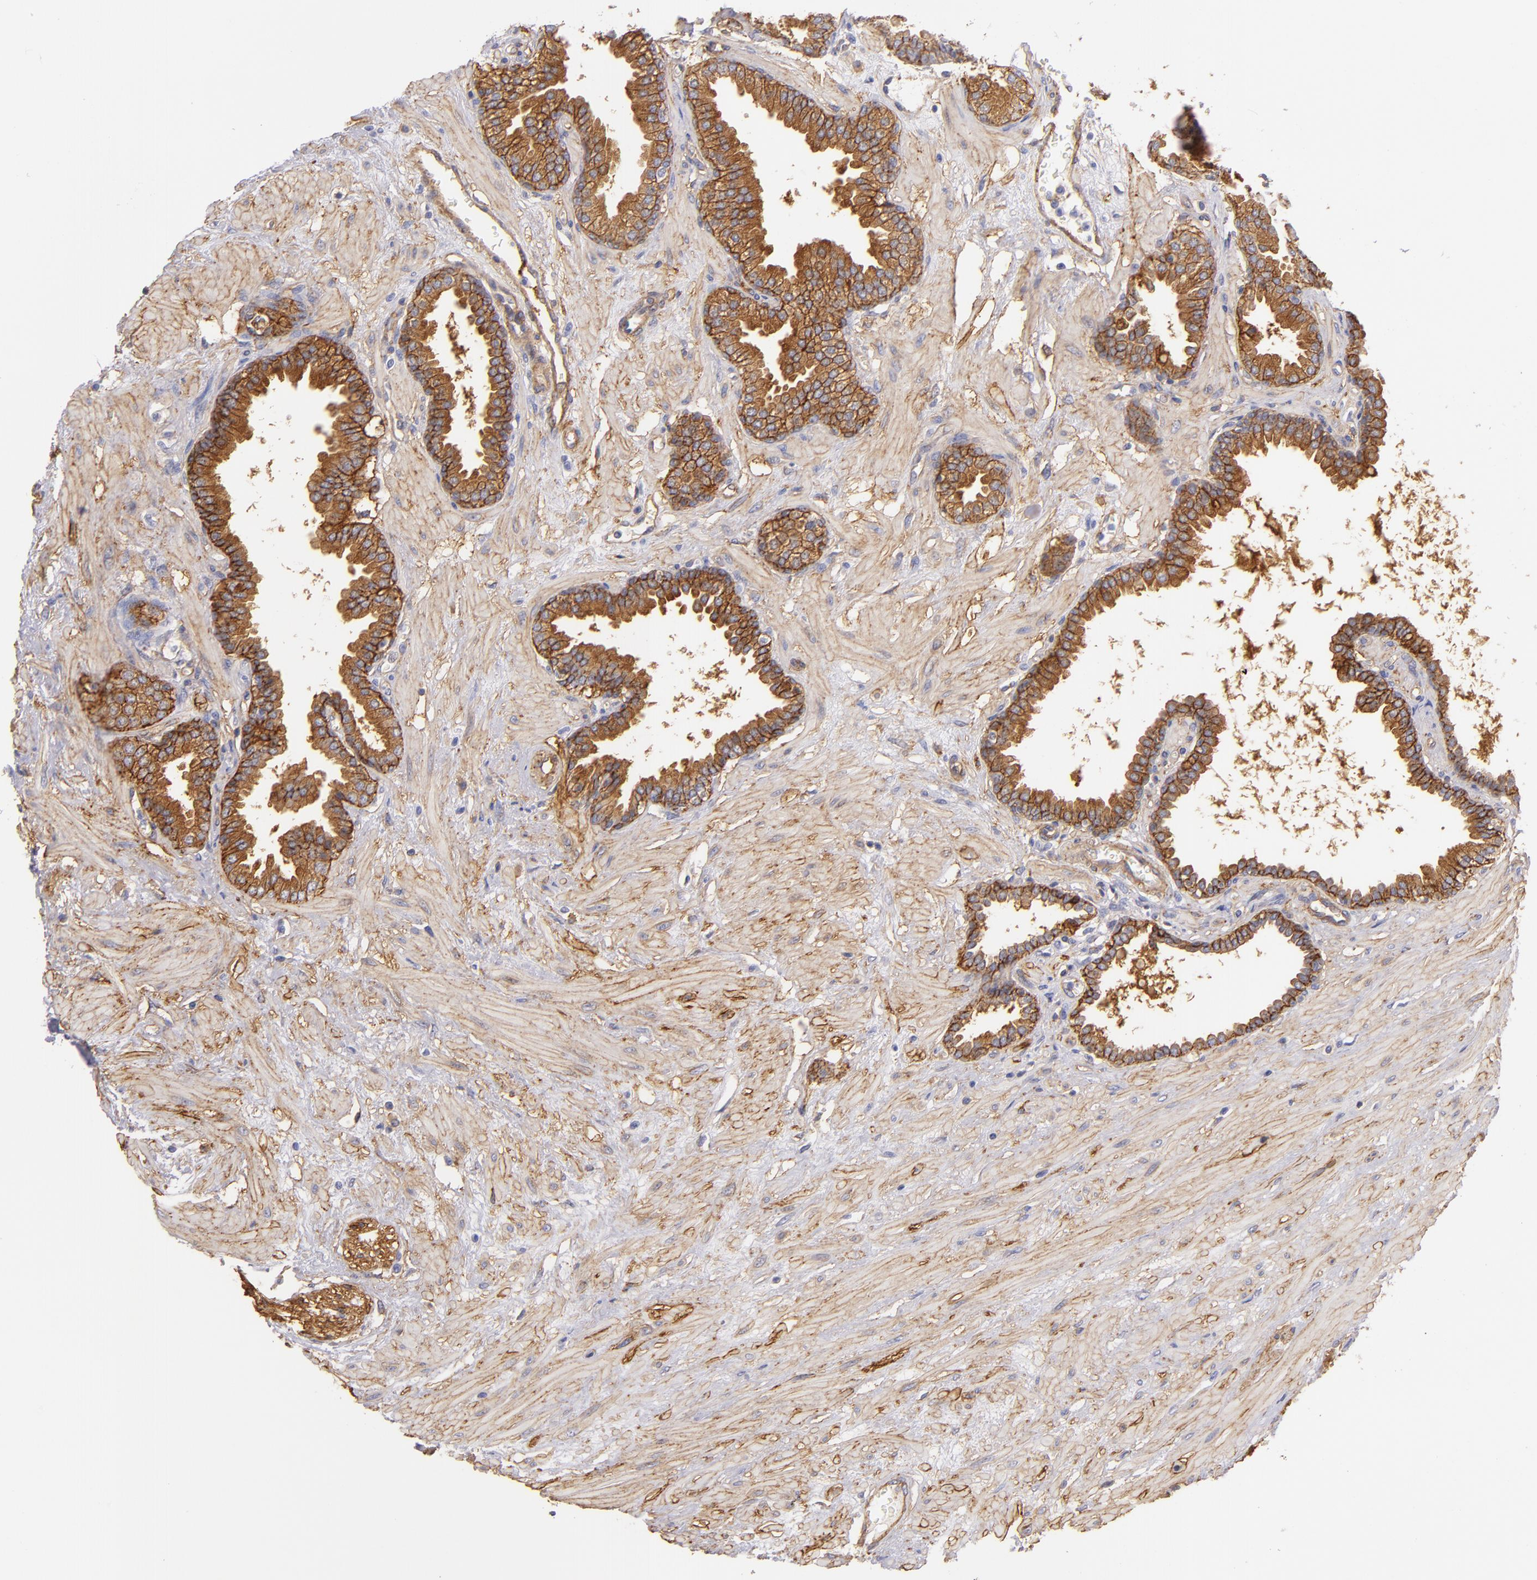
{"staining": {"intensity": "strong", "quantity": ">75%", "location": "cytoplasmic/membranous"}, "tissue": "prostate", "cell_type": "Glandular cells", "image_type": "normal", "snomed": [{"axis": "morphology", "description": "Normal tissue, NOS"}, {"axis": "topography", "description": "Prostate"}], "caption": "Immunohistochemical staining of unremarkable human prostate exhibits >75% levels of strong cytoplasmic/membranous protein expression in approximately >75% of glandular cells.", "gene": "CD151", "patient": {"sex": "male", "age": 64}}